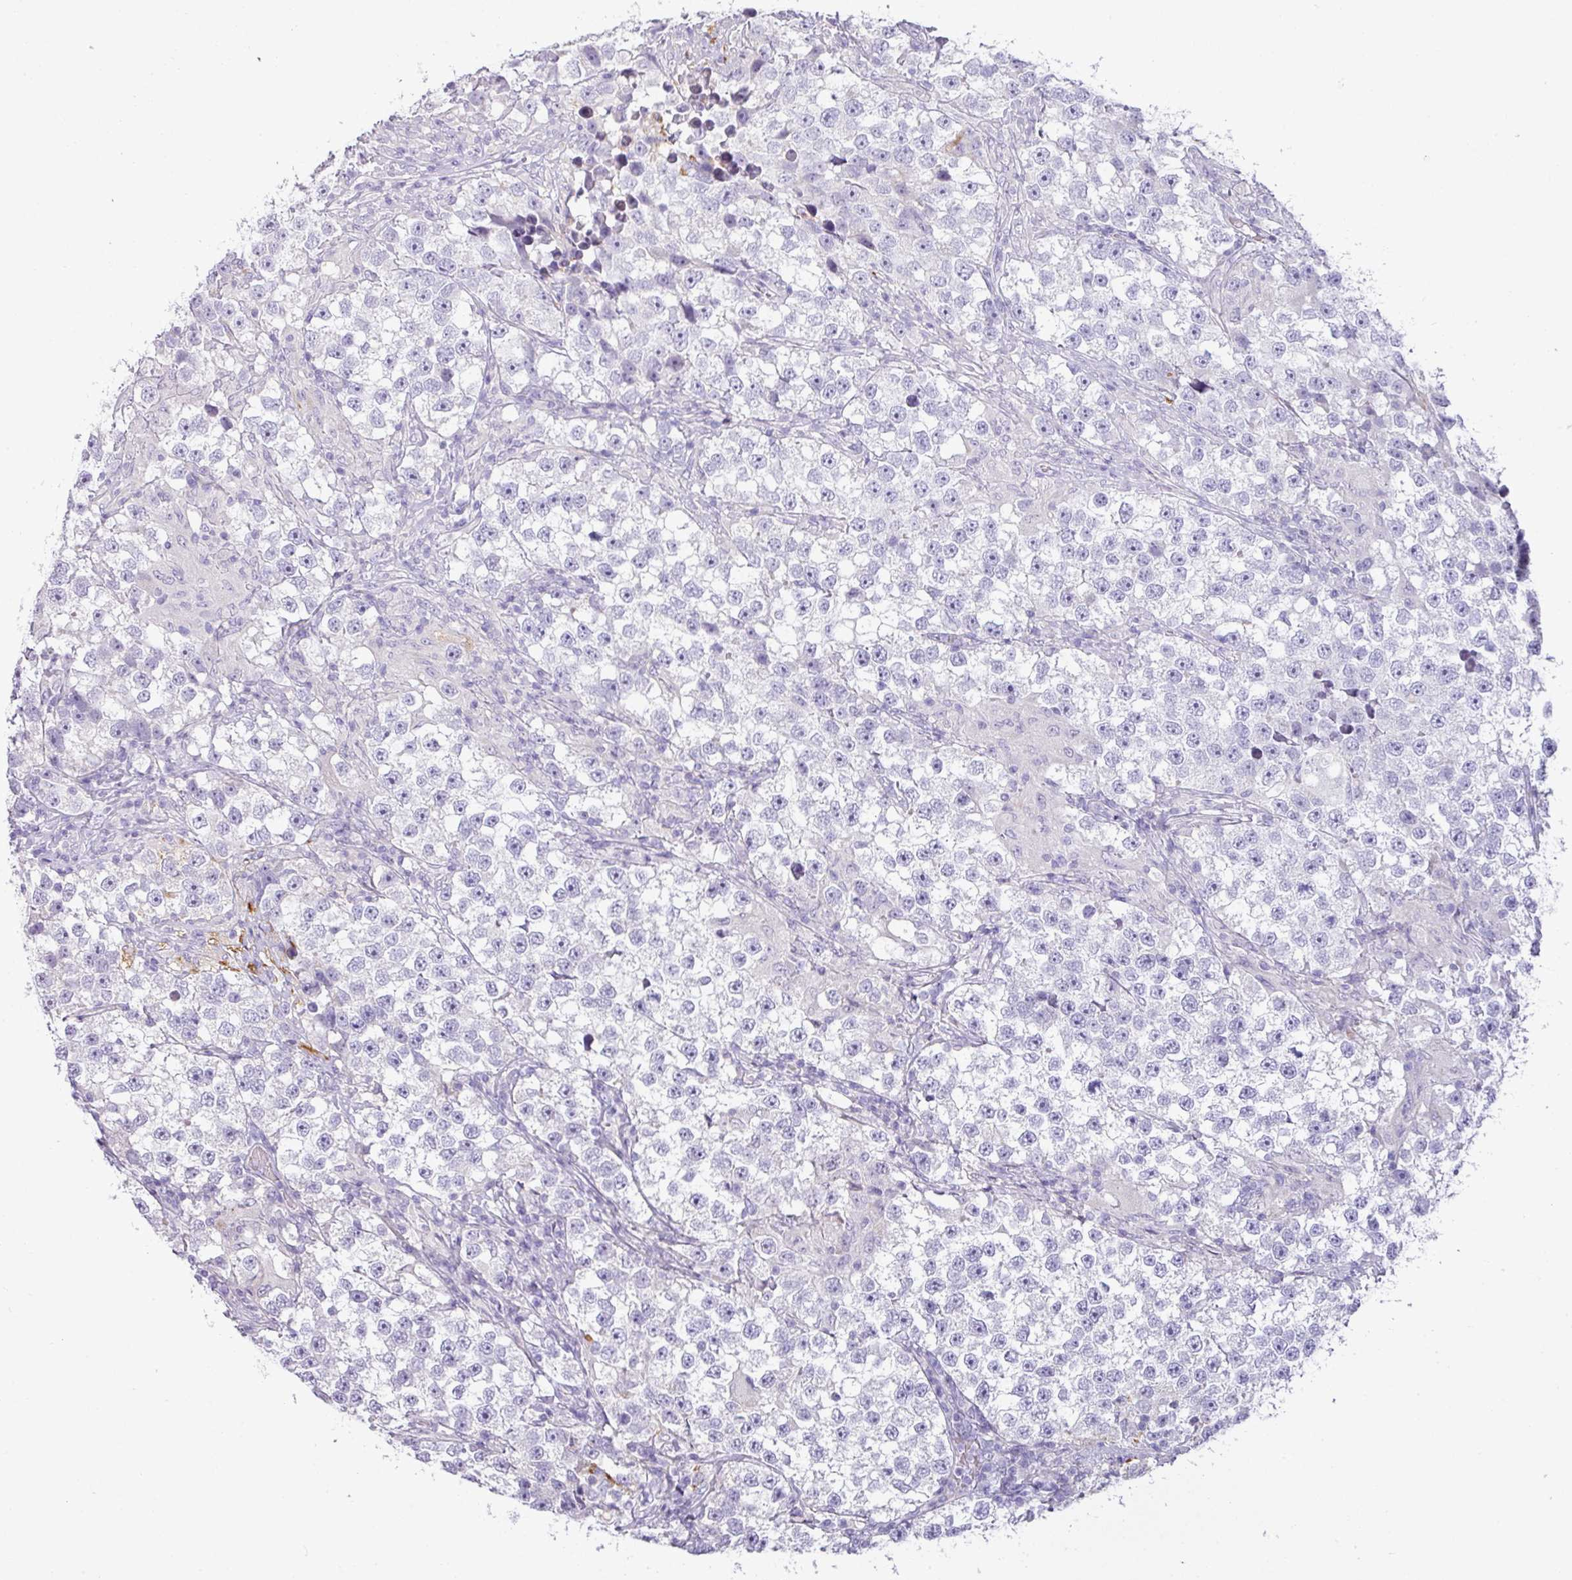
{"staining": {"intensity": "negative", "quantity": "none", "location": "none"}, "tissue": "testis cancer", "cell_type": "Tumor cells", "image_type": "cancer", "snomed": [{"axis": "morphology", "description": "Seminoma, NOS"}, {"axis": "topography", "description": "Testis"}], "caption": "IHC of human testis seminoma shows no positivity in tumor cells.", "gene": "OR6C6", "patient": {"sex": "male", "age": 46}}